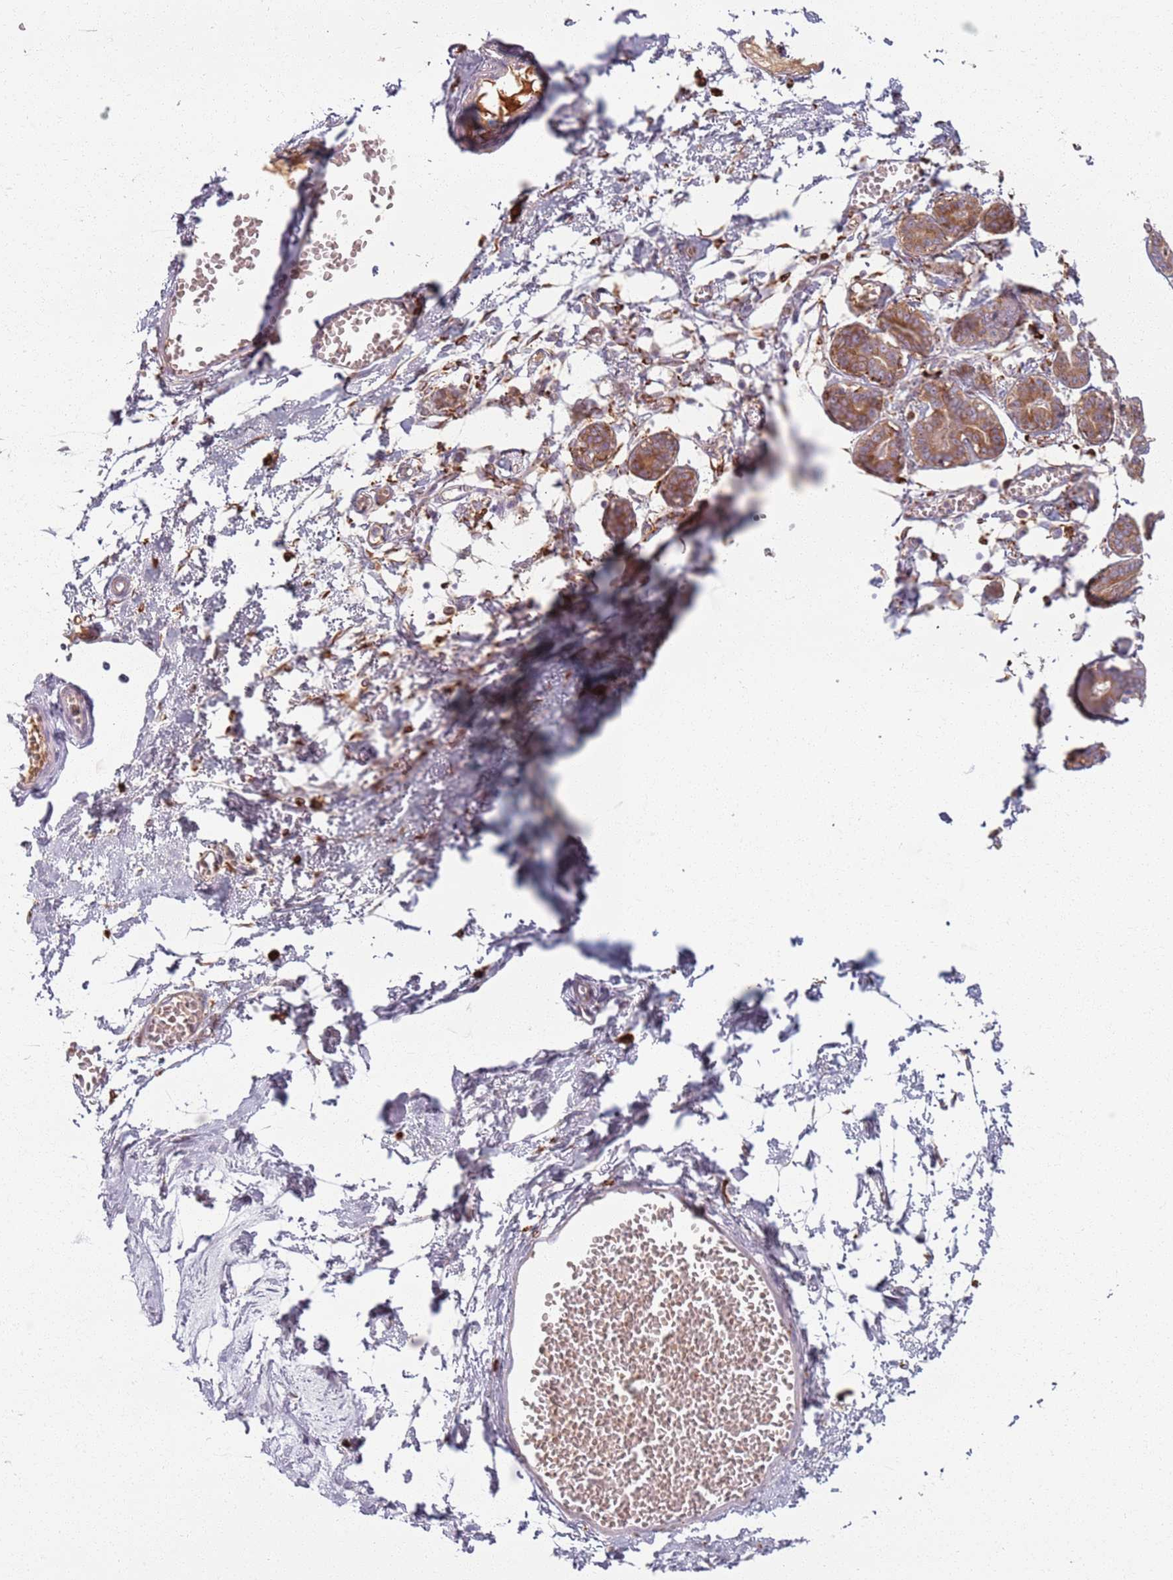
{"staining": {"intensity": "moderate", "quantity": ">75%", "location": "cytoplasmic/membranous"}, "tissue": "breast", "cell_type": "Adipocytes", "image_type": "normal", "snomed": [{"axis": "morphology", "description": "Normal tissue, NOS"}, {"axis": "topography", "description": "Breast"}], "caption": "There is medium levels of moderate cytoplasmic/membranous staining in adipocytes of normal breast, as demonstrated by immunohistochemical staining (brown color).", "gene": "COLGALT1", "patient": {"sex": "female", "age": 27}}